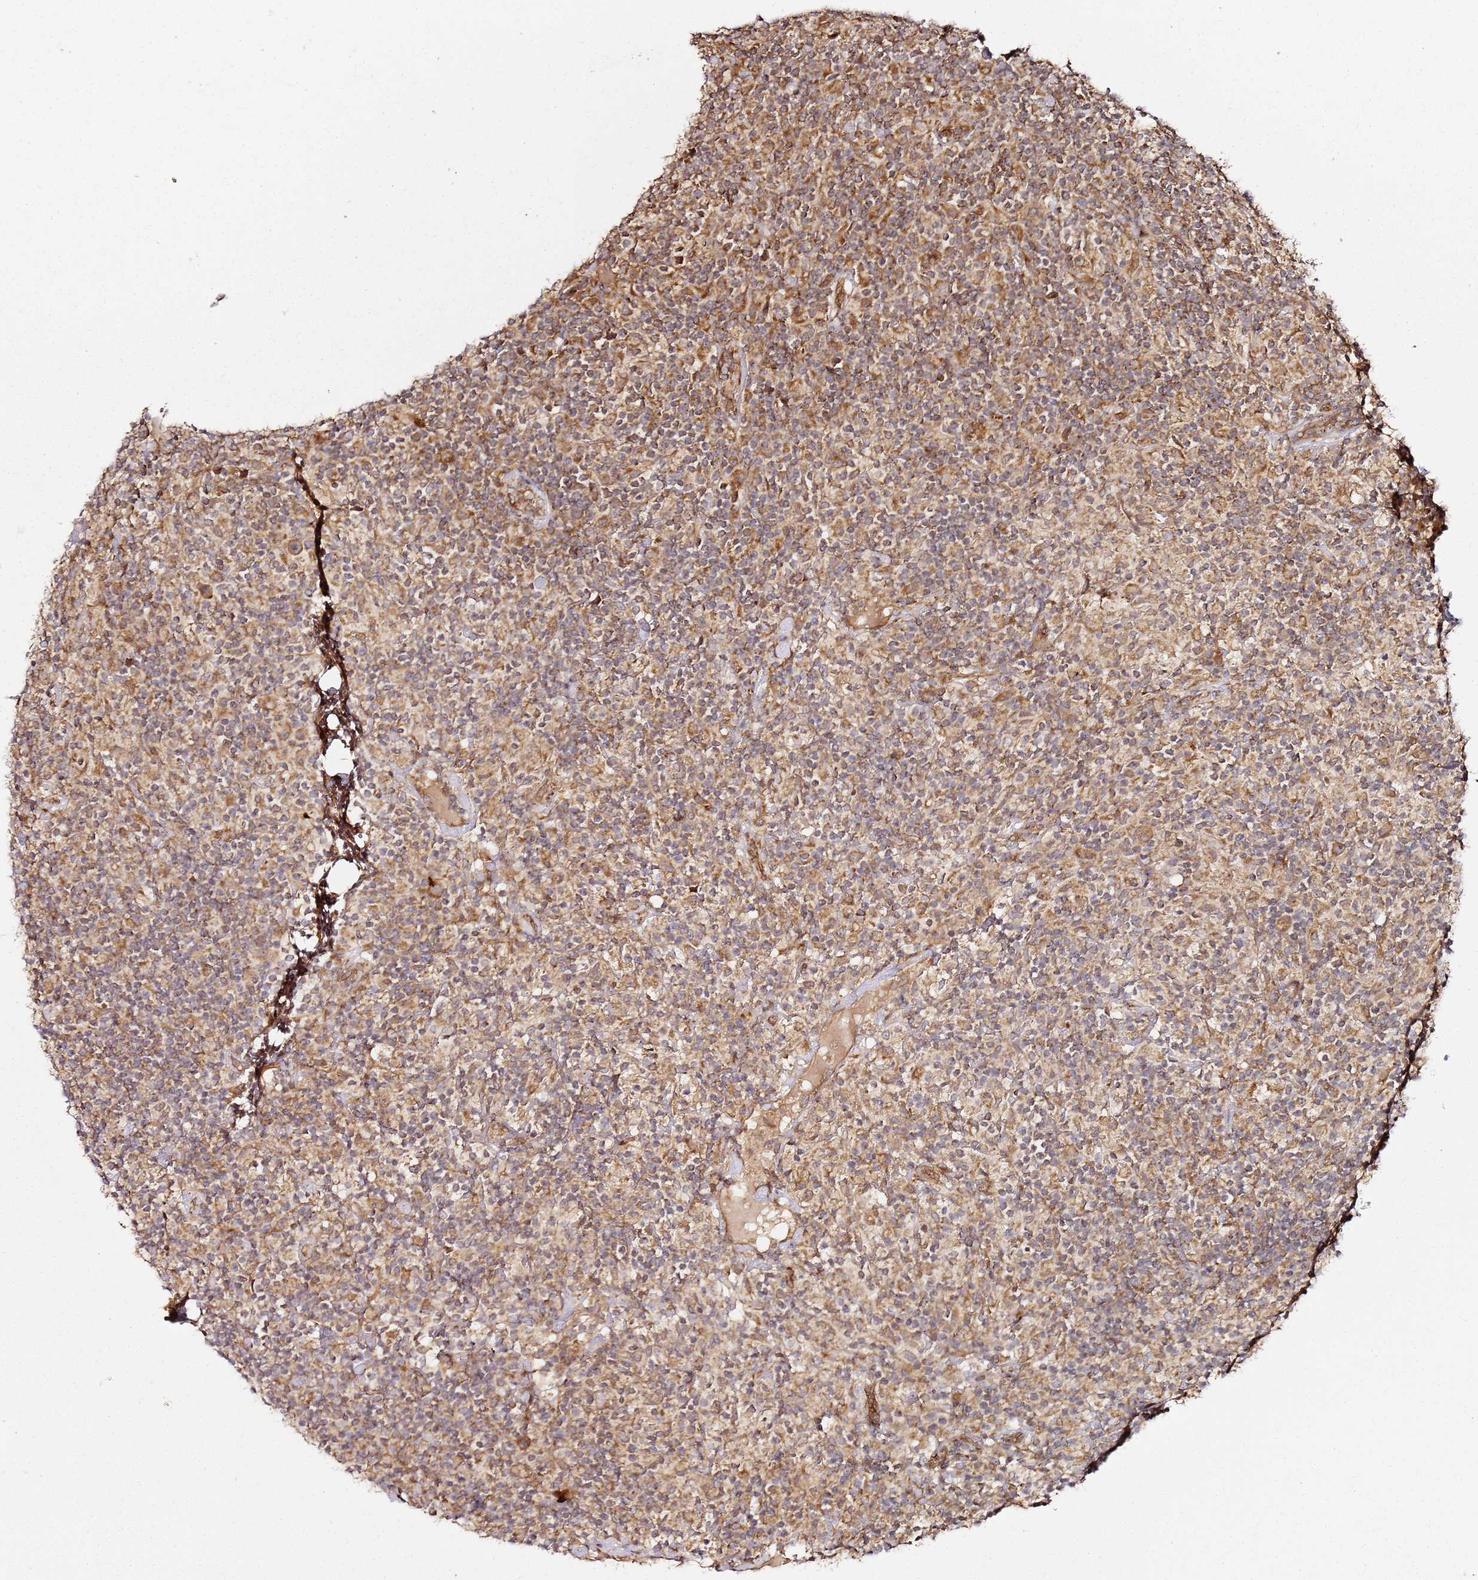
{"staining": {"intensity": "moderate", "quantity": ">75%", "location": "cytoplasmic/membranous"}, "tissue": "lymphoma", "cell_type": "Tumor cells", "image_type": "cancer", "snomed": [{"axis": "morphology", "description": "Hodgkin's disease, NOS"}, {"axis": "topography", "description": "Lymph node"}], "caption": "Tumor cells demonstrate medium levels of moderate cytoplasmic/membranous expression in approximately >75% of cells in human Hodgkin's disease.", "gene": "TM2D2", "patient": {"sex": "male", "age": 70}}